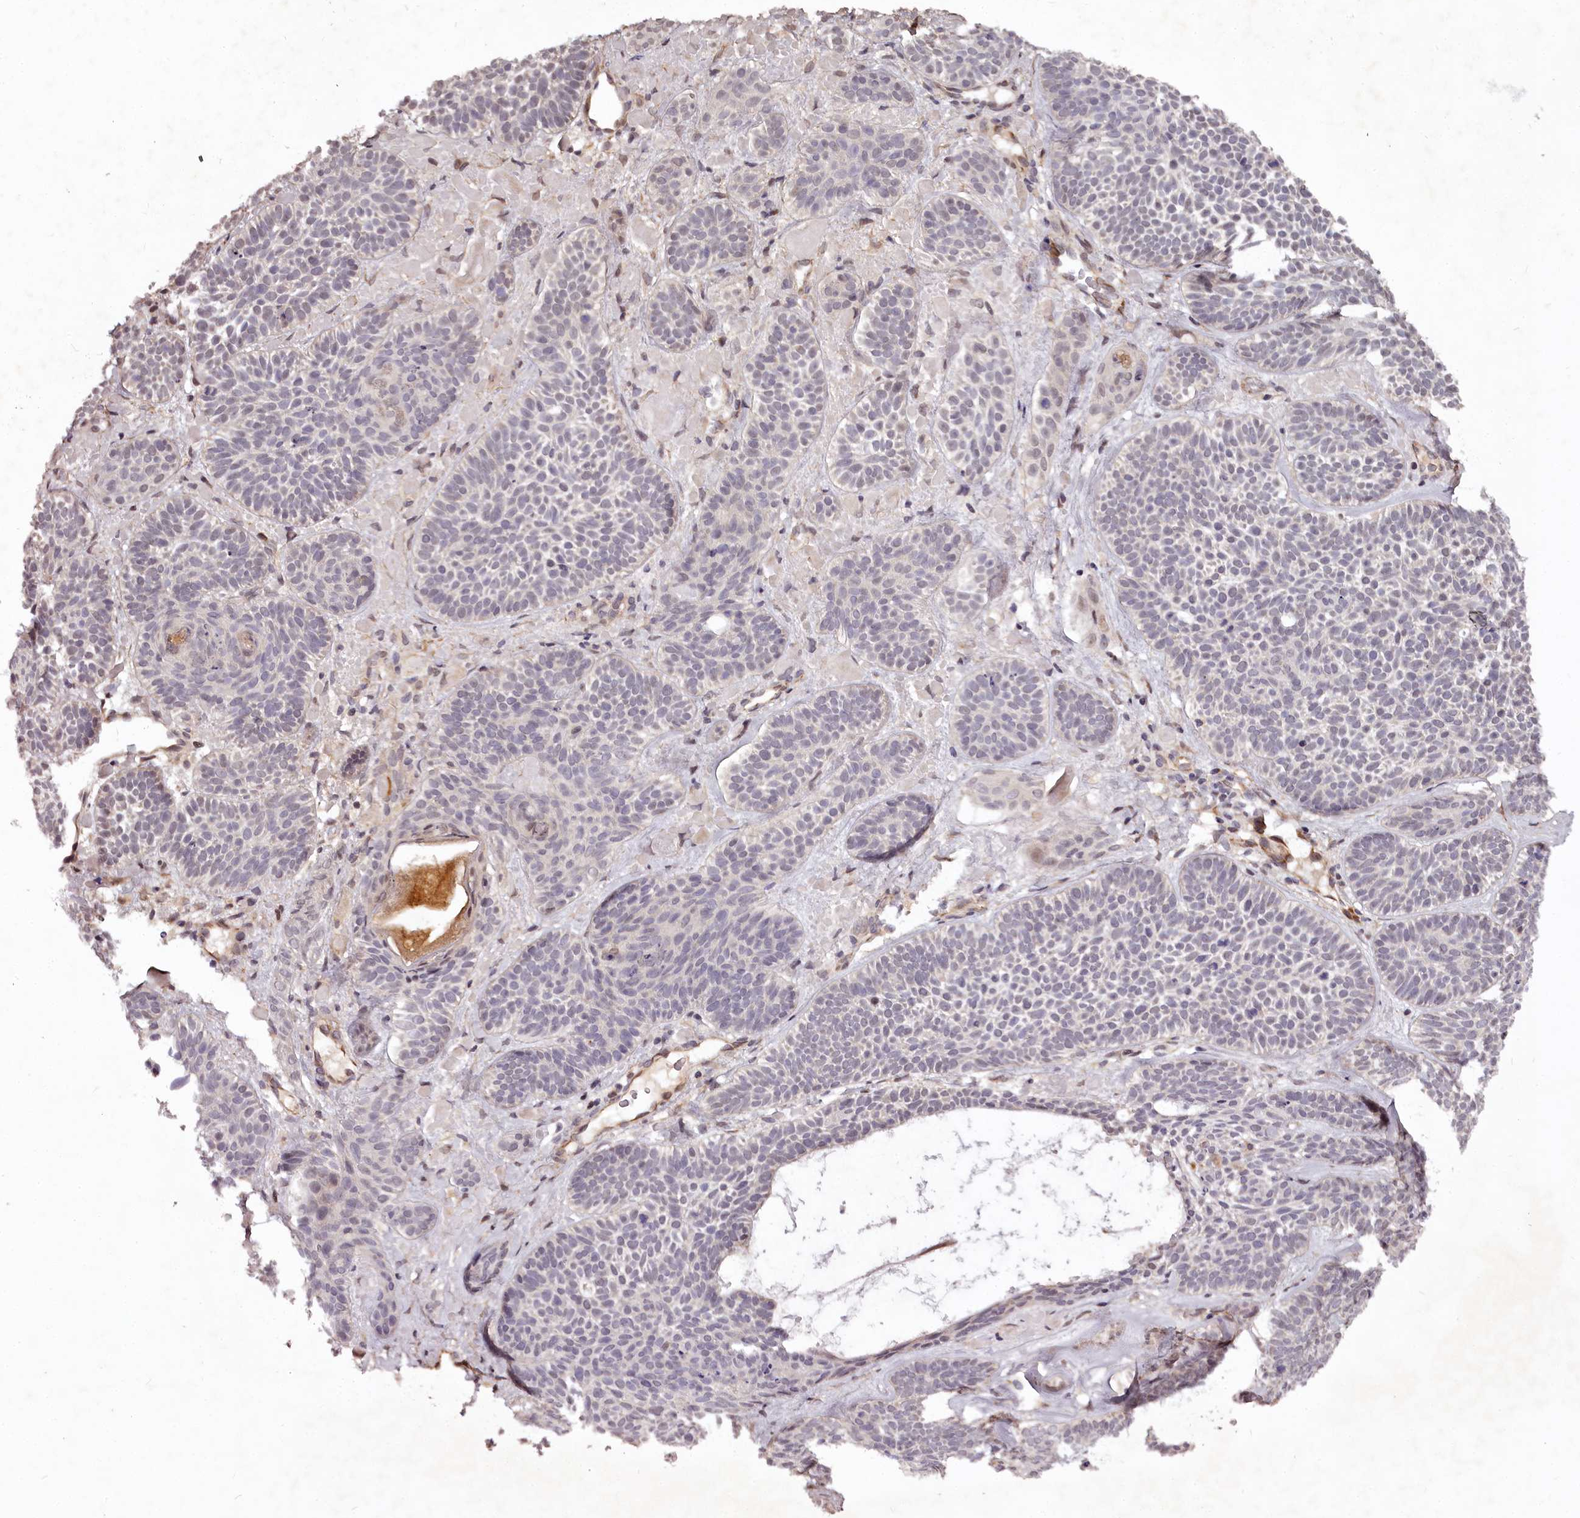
{"staining": {"intensity": "negative", "quantity": "none", "location": "none"}, "tissue": "skin cancer", "cell_type": "Tumor cells", "image_type": "cancer", "snomed": [{"axis": "morphology", "description": "Basal cell carcinoma"}, {"axis": "topography", "description": "Skin"}], "caption": "High power microscopy photomicrograph of an IHC histopathology image of skin basal cell carcinoma, revealing no significant expression in tumor cells.", "gene": "MAML3", "patient": {"sex": "male", "age": 85}}